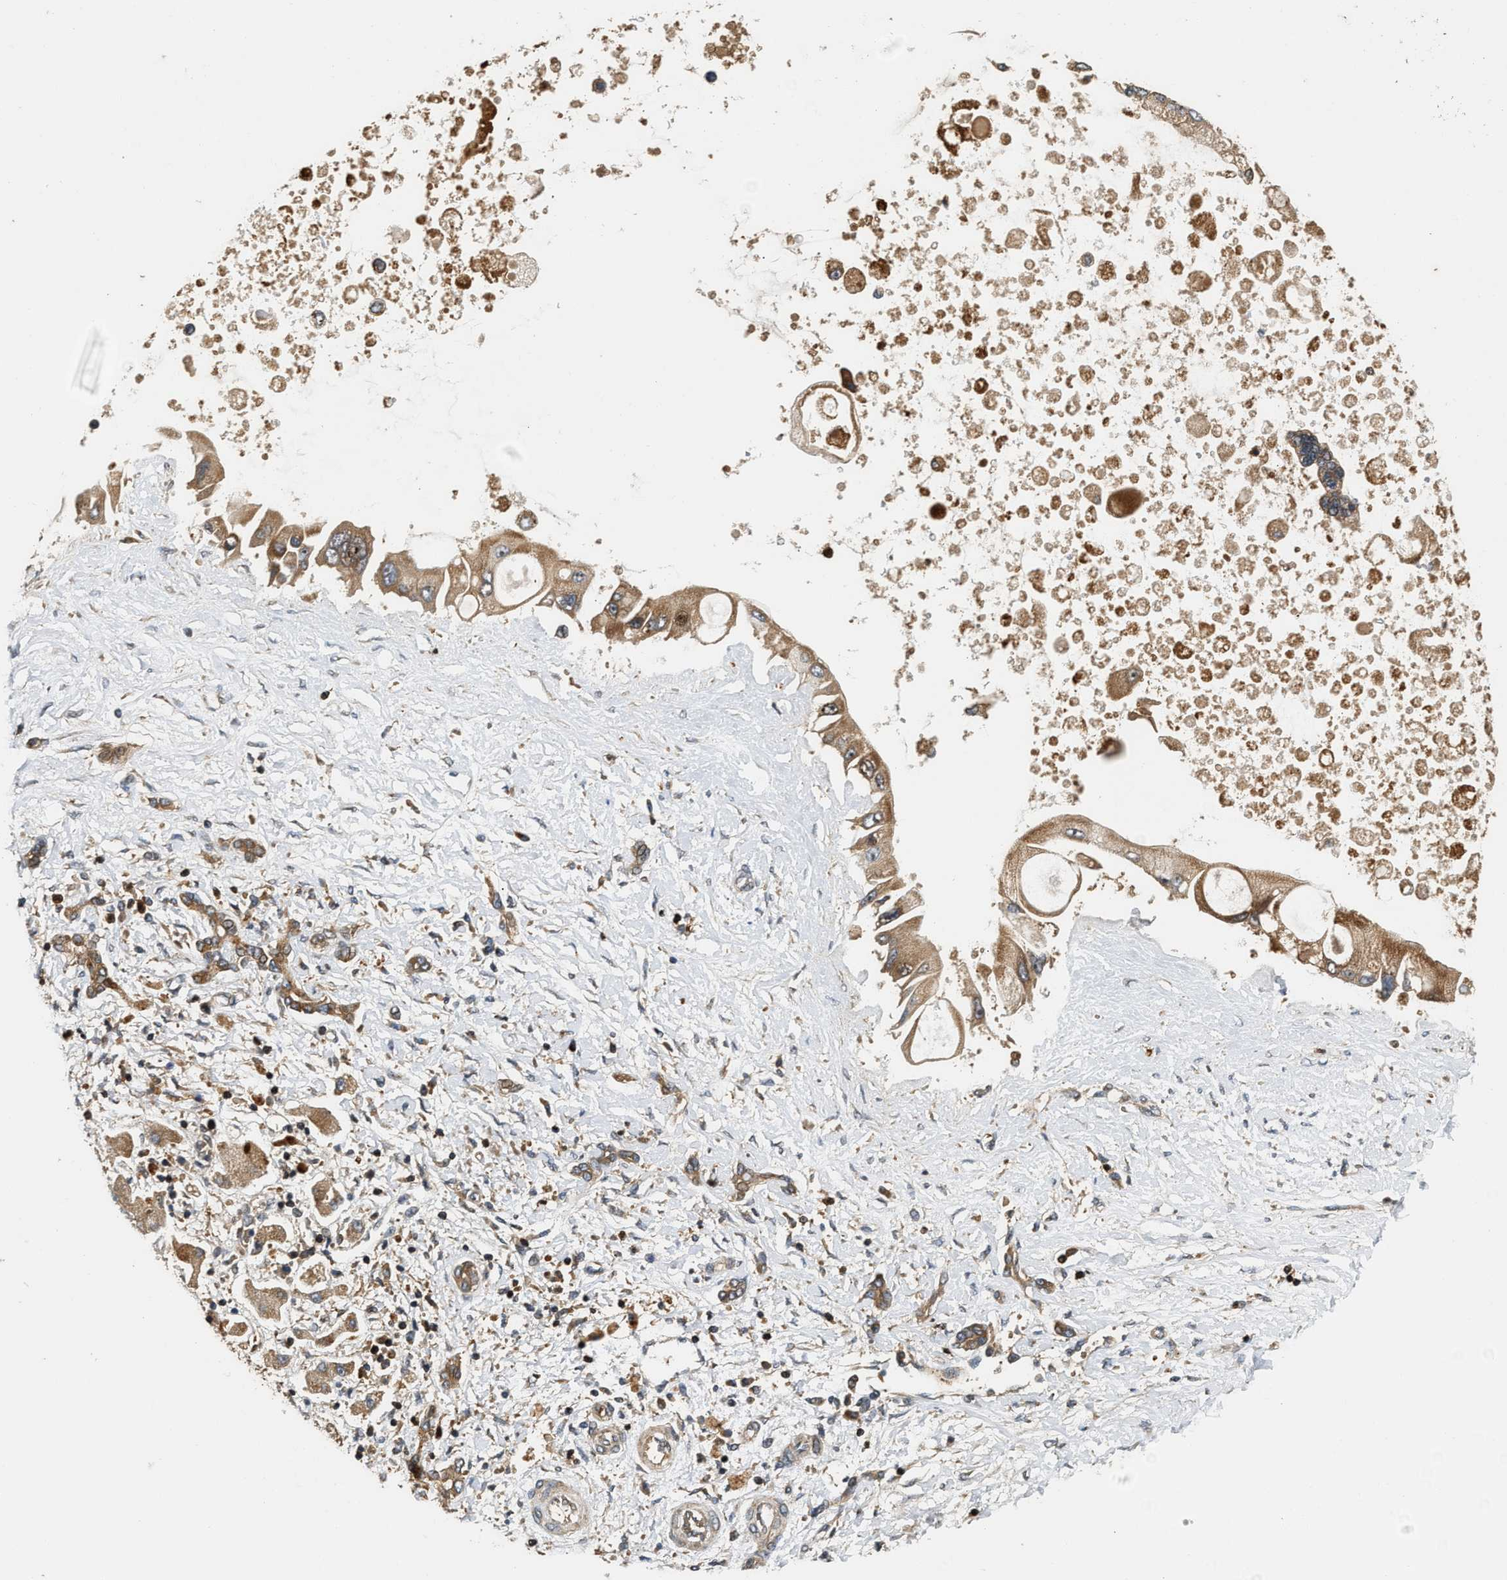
{"staining": {"intensity": "moderate", "quantity": ">75%", "location": "cytoplasmic/membranous"}, "tissue": "liver cancer", "cell_type": "Tumor cells", "image_type": "cancer", "snomed": [{"axis": "morphology", "description": "Cholangiocarcinoma"}, {"axis": "topography", "description": "Liver"}], "caption": "Immunohistochemical staining of human cholangiocarcinoma (liver) exhibits medium levels of moderate cytoplasmic/membranous positivity in about >75% of tumor cells.", "gene": "SNX5", "patient": {"sex": "male", "age": 50}}